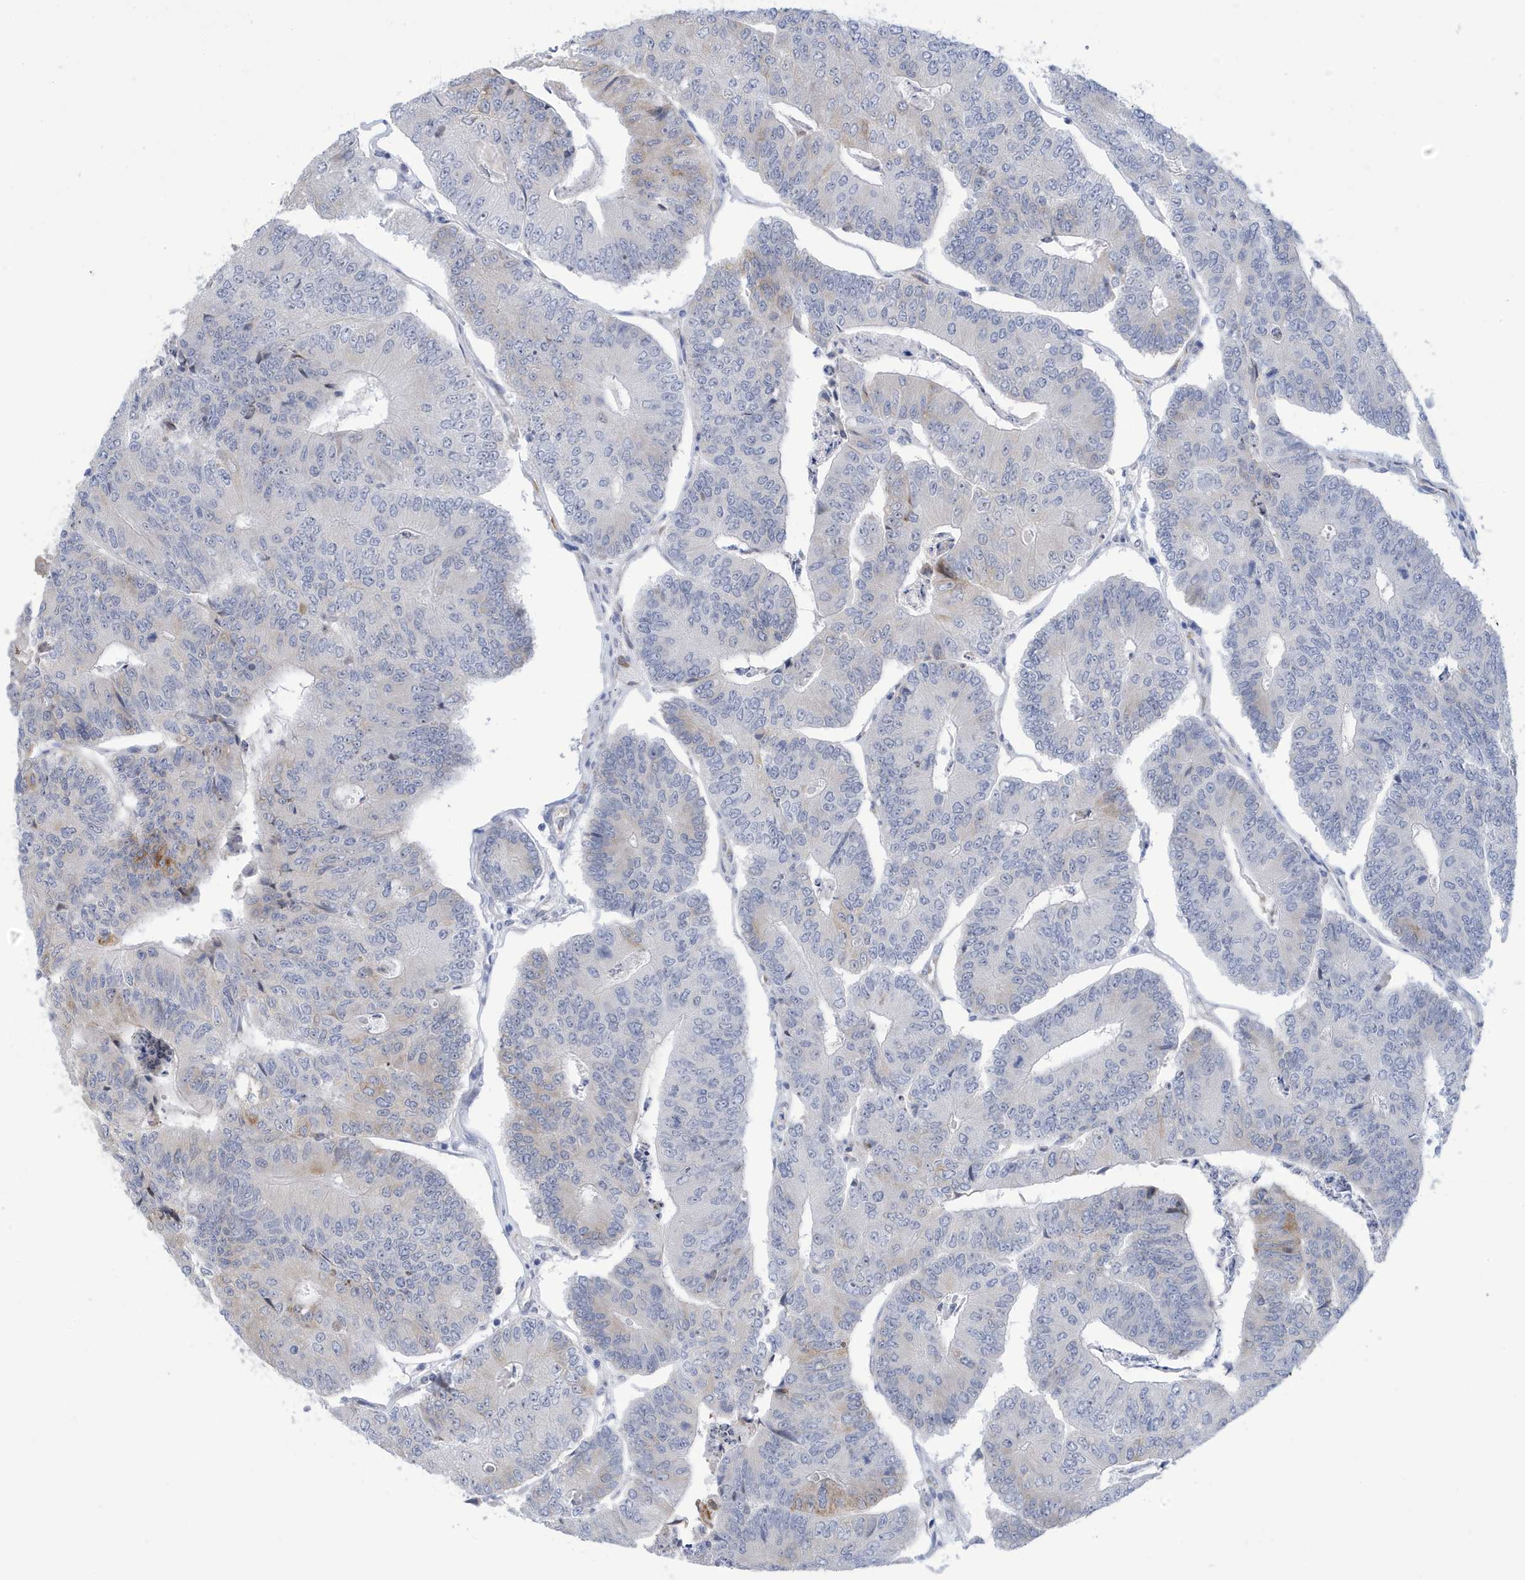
{"staining": {"intensity": "weak", "quantity": "<25%", "location": "cytoplasmic/membranous"}, "tissue": "colorectal cancer", "cell_type": "Tumor cells", "image_type": "cancer", "snomed": [{"axis": "morphology", "description": "Adenocarcinoma, NOS"}, {"axis": "topography", "description": "Colon"}], "caption": "Human colorectal cancer (adenocarcinoma) stained for a protein using immunohistochemistry (IHC) demonstrates no staining in tumor cells.", "gene": "SEMA3F", "patient": {"sex": "female", "age": 67}}